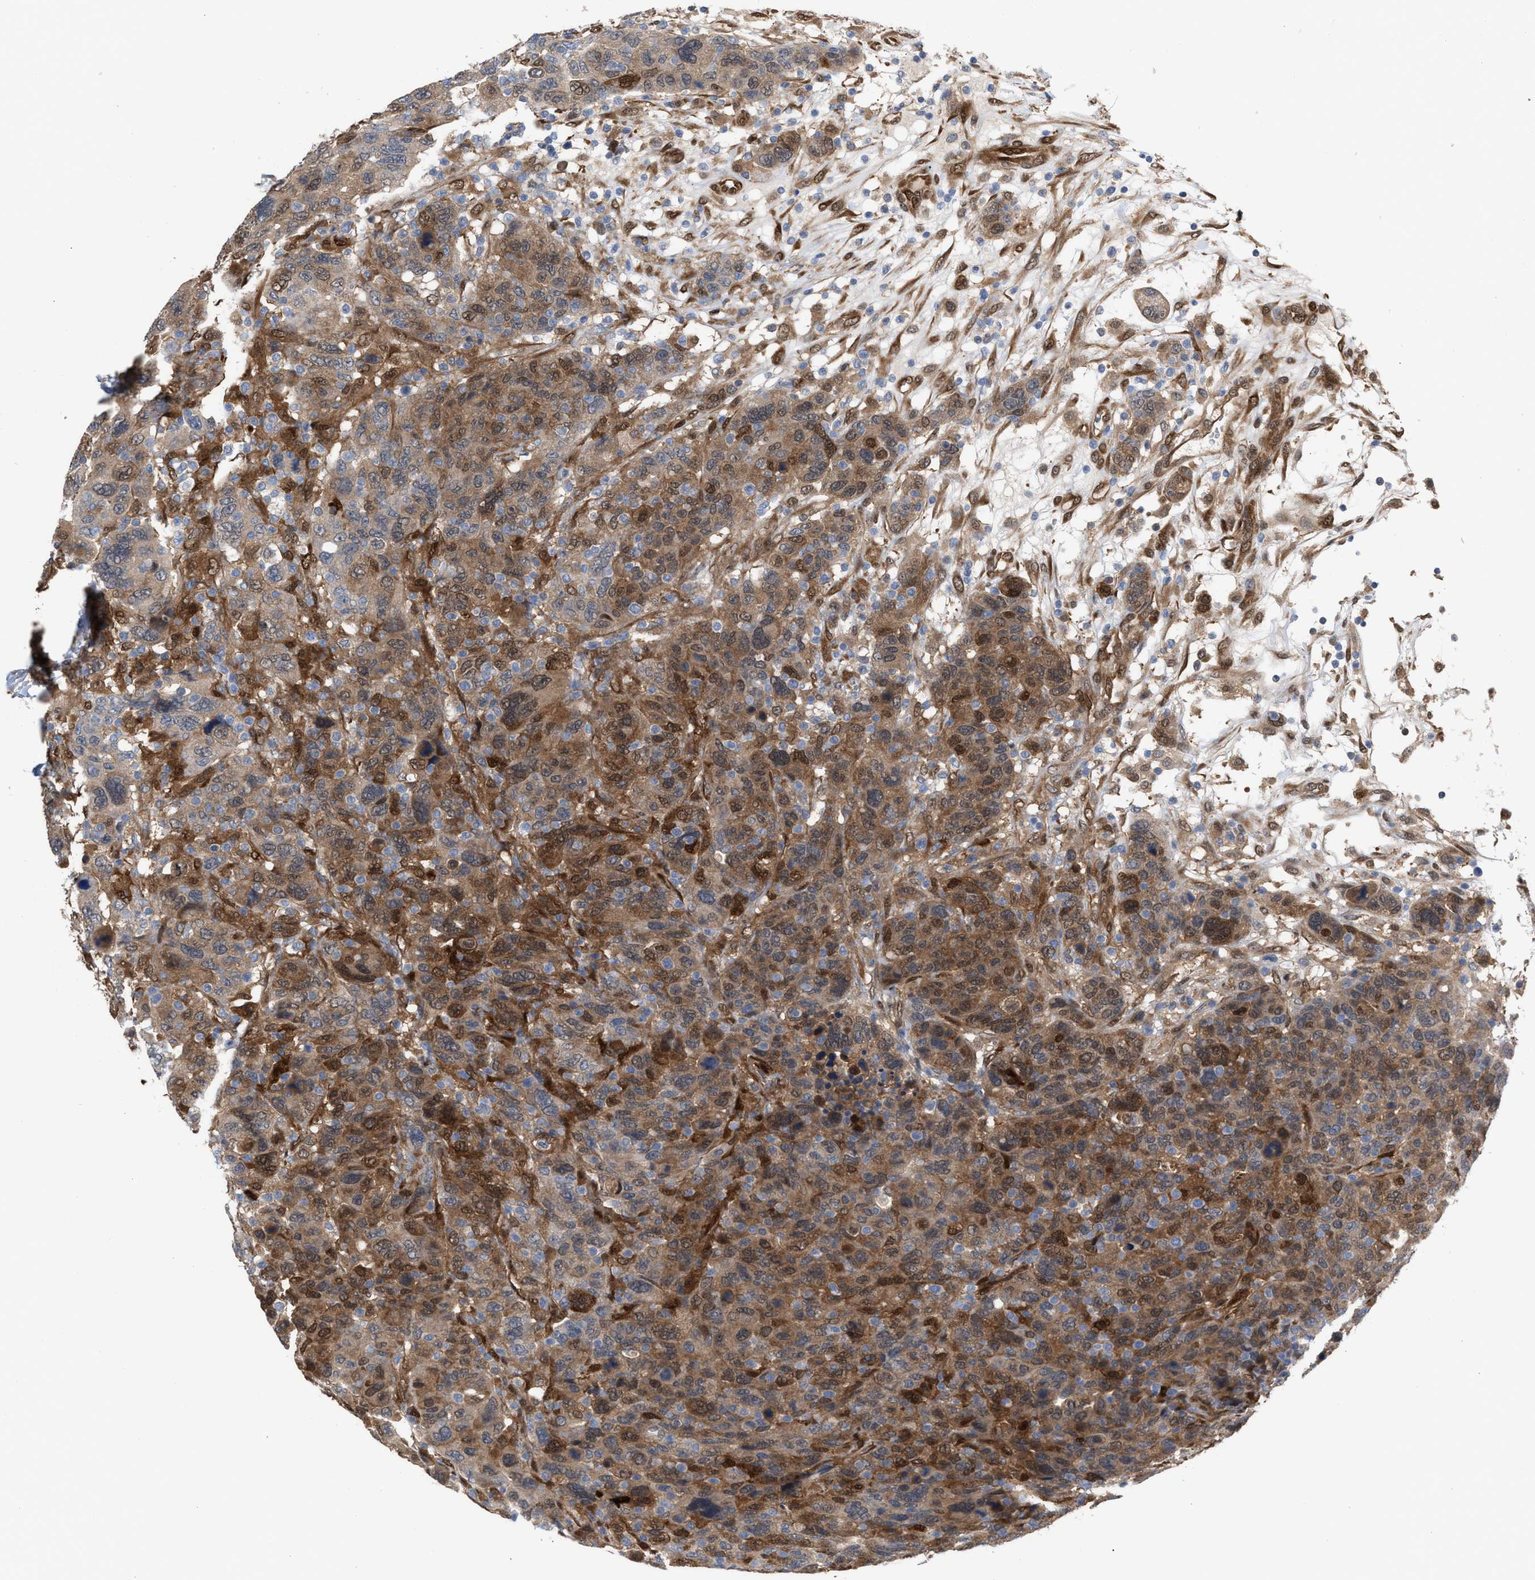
{"staining": {"intensity": "moderate", "quantity": ">75%", "location": "cytoplasmic/membranous,nuclear"}, "tissue": "breast cancer", "cell_type": "Tumor cells", "image_type": "cancer", "snomed": [{"axis": "morphology", "description": "Duct carcinoma"}, {"axis": "topography", "description": "Breast"}], "caption": "Protein staining displays moderate cytoplasmic/membranous and nuclear positivity in approximately >75% of tumor cells in breast cancer (infiltrating ductal carcinoma).", "gene": "TP53I3", "patient": {"sex": "female", "age": 37}}